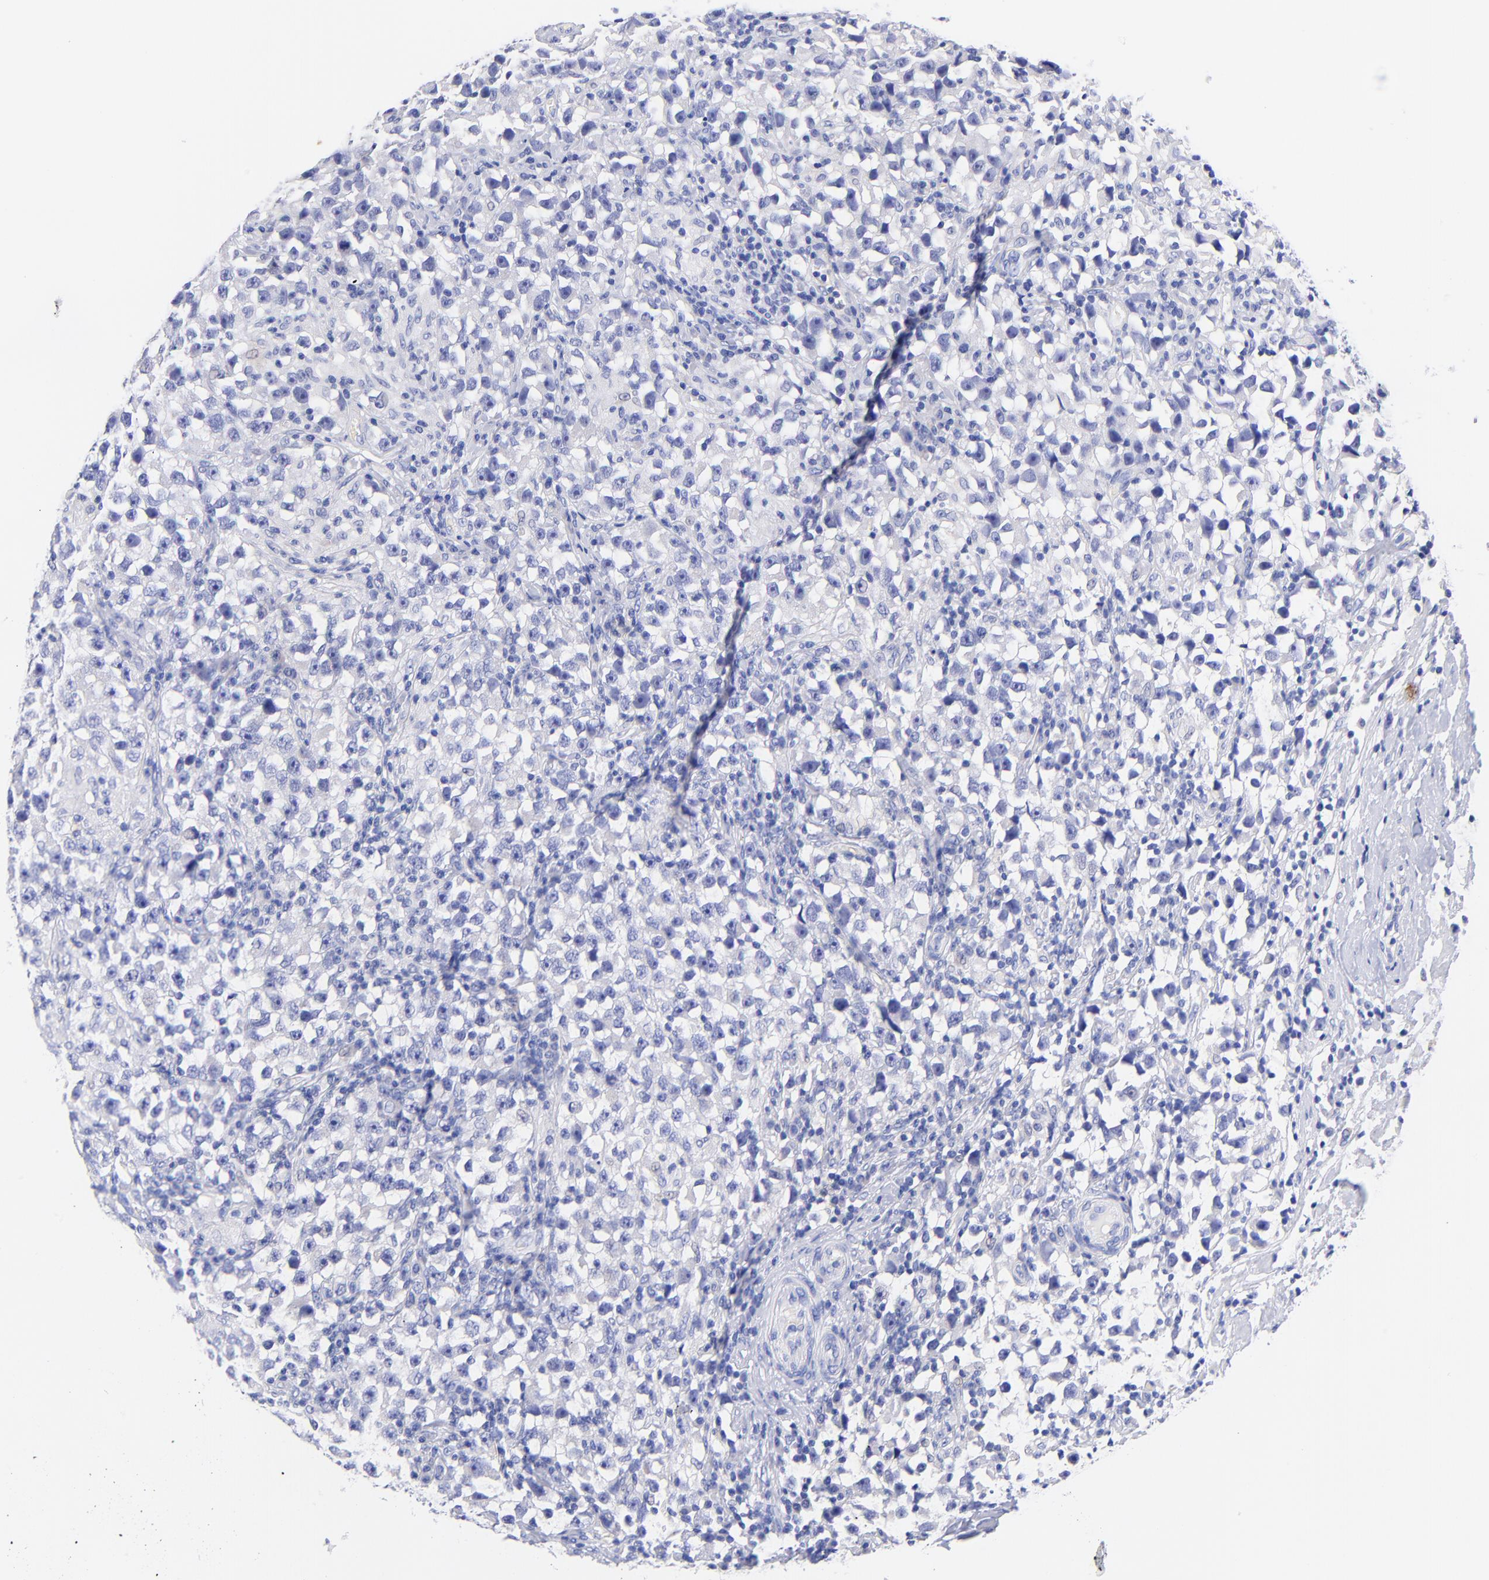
{"staining": {"intensity": "negative", "quantity": "none", "location": "none"}, "tissue": "testis cancer", "cell_type": "Tumor cells", "image_type": "cancer", "snomed": [{"axis": "morphology", "description": "Seminoma, NOS"}, {"axis": "topography", "description": "Testis"}], "caption": "Immunohistochemical staining of human seminoma (testis) demonstrates no significant expression in tumor cells.", "gene": "GPHN", "patient": {"sex": "male", "age": 33}}